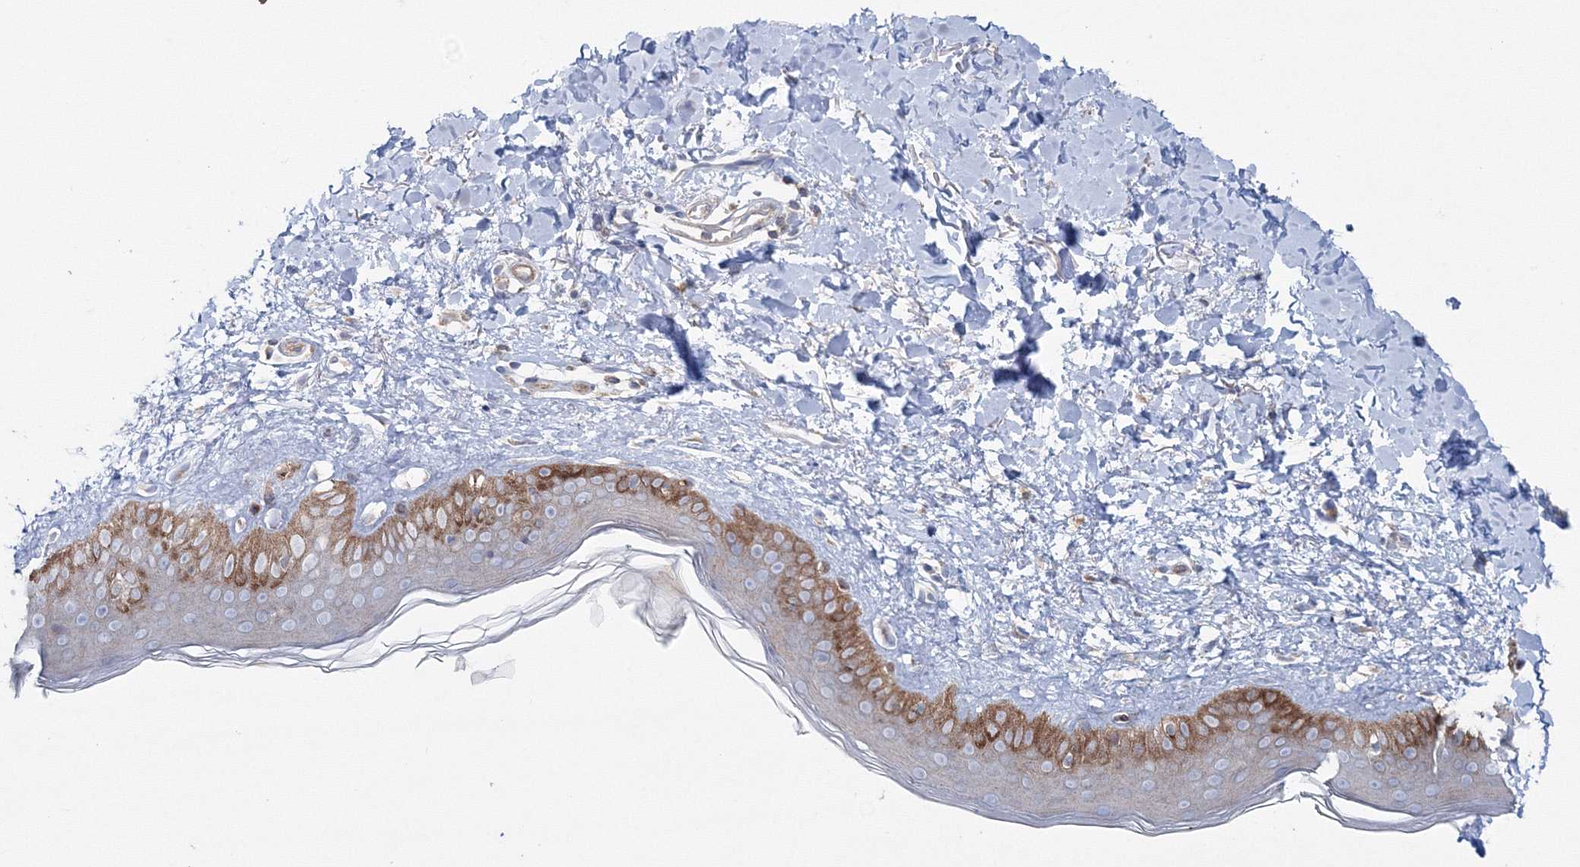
{"staining": {"intensity": "weak", "quantity": "25%-75%", "location": "cytoplasmic/membranous"}, "tissue": "skin", "cell_type": "Fibroblasts", "image_type": "normal", "snomed": [{"axis": "morphology", "description": "Normal tissue, NOS"}, {"axis": "topography", "description": "Skin"}], "caption": "Human skin stained with a brown dye exhibits weak cytoplasmic/membranous positive staining in approximately 25%-75% of fibroblasts.", "gene": "GGA2", "patient": {"sex": "female", "age": 58}}